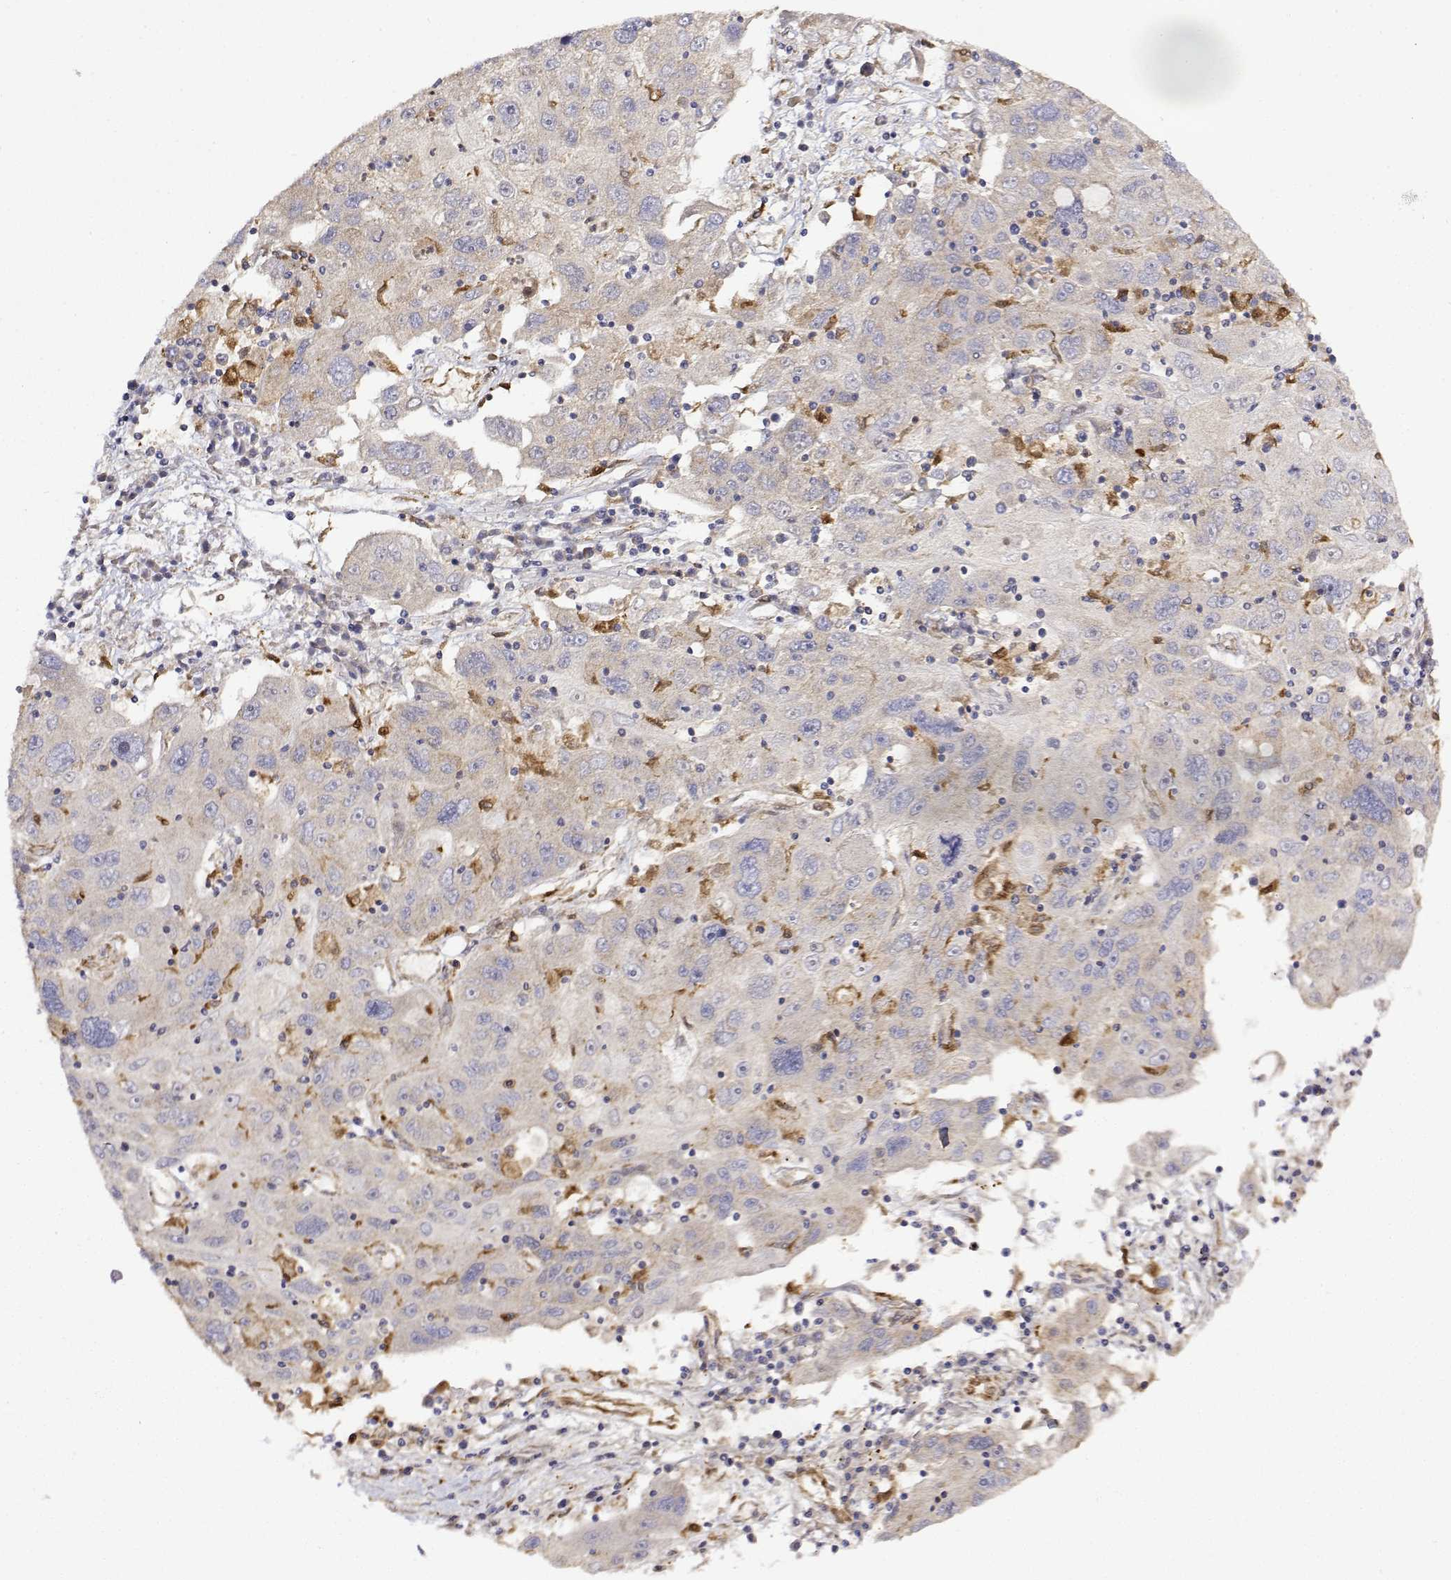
{"staining": {"intensity": "negative", "quantity": "none", "location": "none"}, "tissue": "stomach cancer", "cell_type": "Tumor cells", "image_type": "cancer", "snomed": [{"axis": "morphology", "description": "Adenocarcinoma, NOS"}, {"axis": "topography", "description": "Stomach"}], "caption": "Immunohistochemistry histopathology image of neoplastic tissue: stomach cancer stained with DAB (3,3'-diaminobenzidine) shows no significant protein expression in tumor cells. Brightfield microscopy of immunohistochemistry (IHC) stained with DAB (brown) and hematoxylin (blue), captured at high magnification.", "gene": "PACSIN2", "patient": {"sex": "male", "age": 56}}